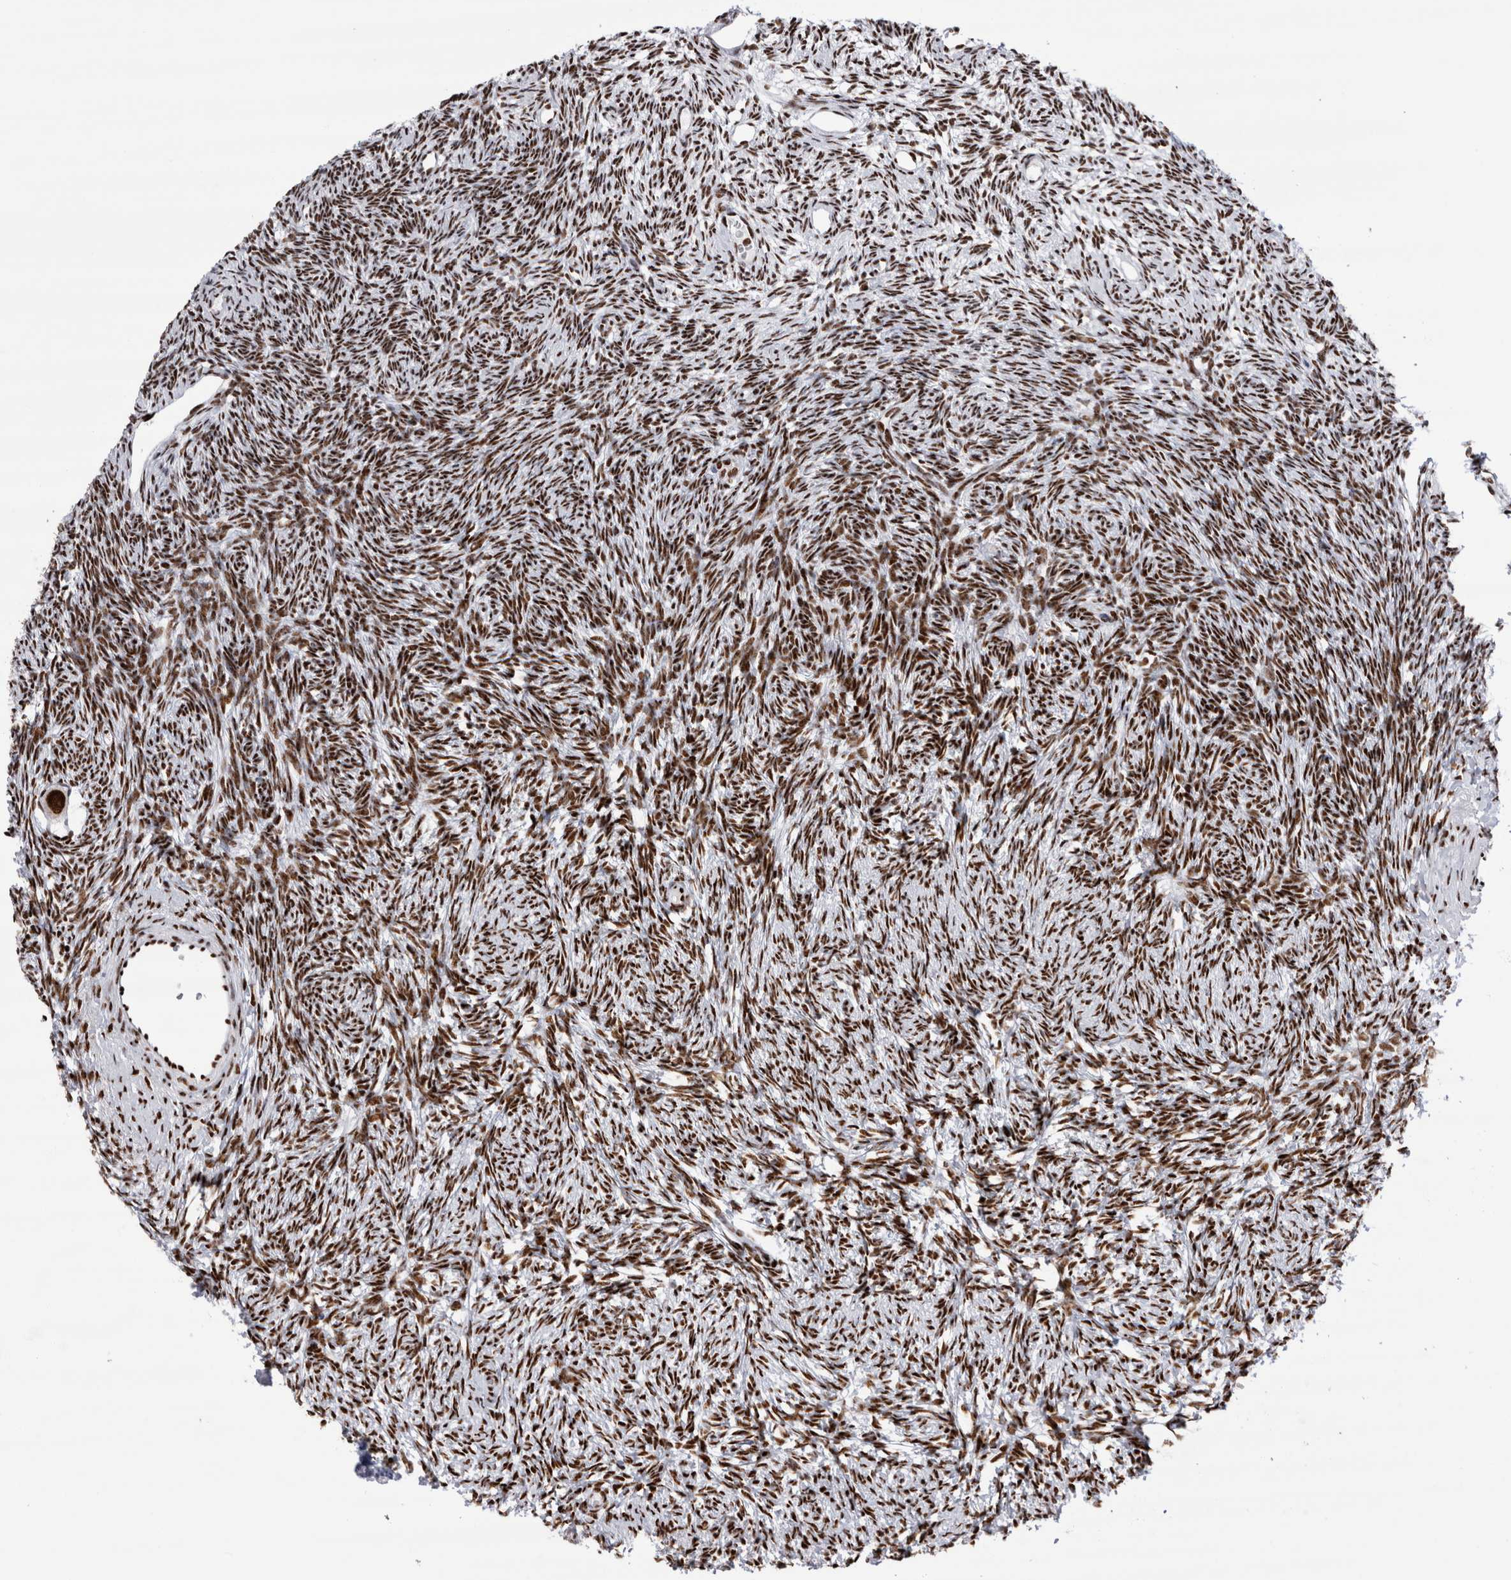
{"staining": {"intensity": "strong", "quantity": ">75%", "location": "nuclear"}, "tissue": "ovary", "cell_type": "Follicle cells", "image_type": "normal", "snomed": [{"axis": "morphology", "description": "Normal tissue, NOS"}, {"axis": "topography", "description": "Ovary"}], "caption": "Follicle cells display strong nuclear positivity in approximately >75% of cells in unremarkable ovary. The staining was performed using DAB (3,3'-diaminobenzidine), with brown indicating positive protein expression. Nuclei are stained blue with hematoxylin.", "gene": "RBM6", "patient": {"sex": "female", "age": 34}}